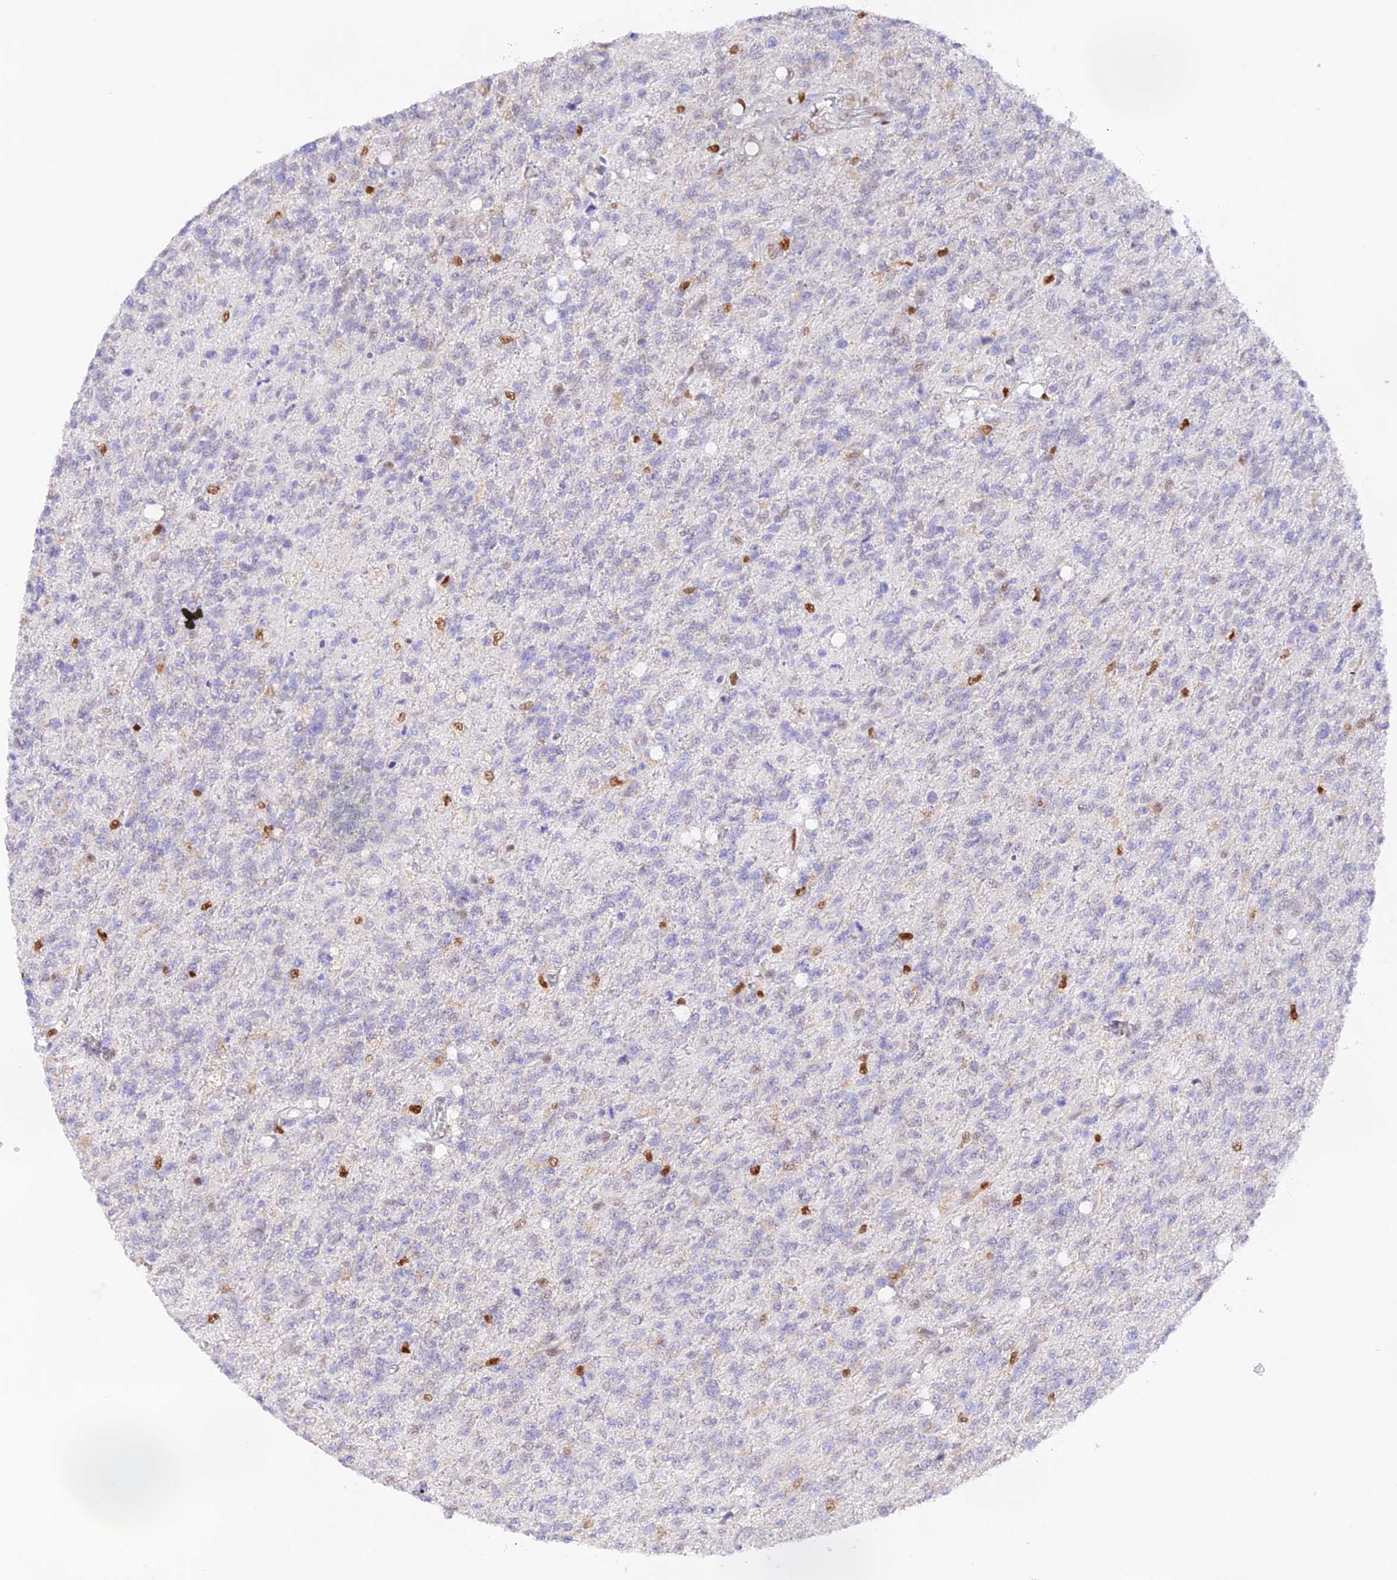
{"staining": {"intensity": "strong", "quantity": "<25%", "location": "nuclear"}, "tissue": "glioma", "cell_type": "Tumor cells", "image_type": "cancer", "snomed": [{"axis": "morphology", "description": "Glioma, malignant, High grade"}, {"axis": "topography", "description": "Brain"}], "caption": "This image exhibits IHC staining of human glioma, with medium strong nuclear staining in approximately <25% of tumor cells.", "gene": "DENND1C", "patient": {"sex": "male", "age": 56}}